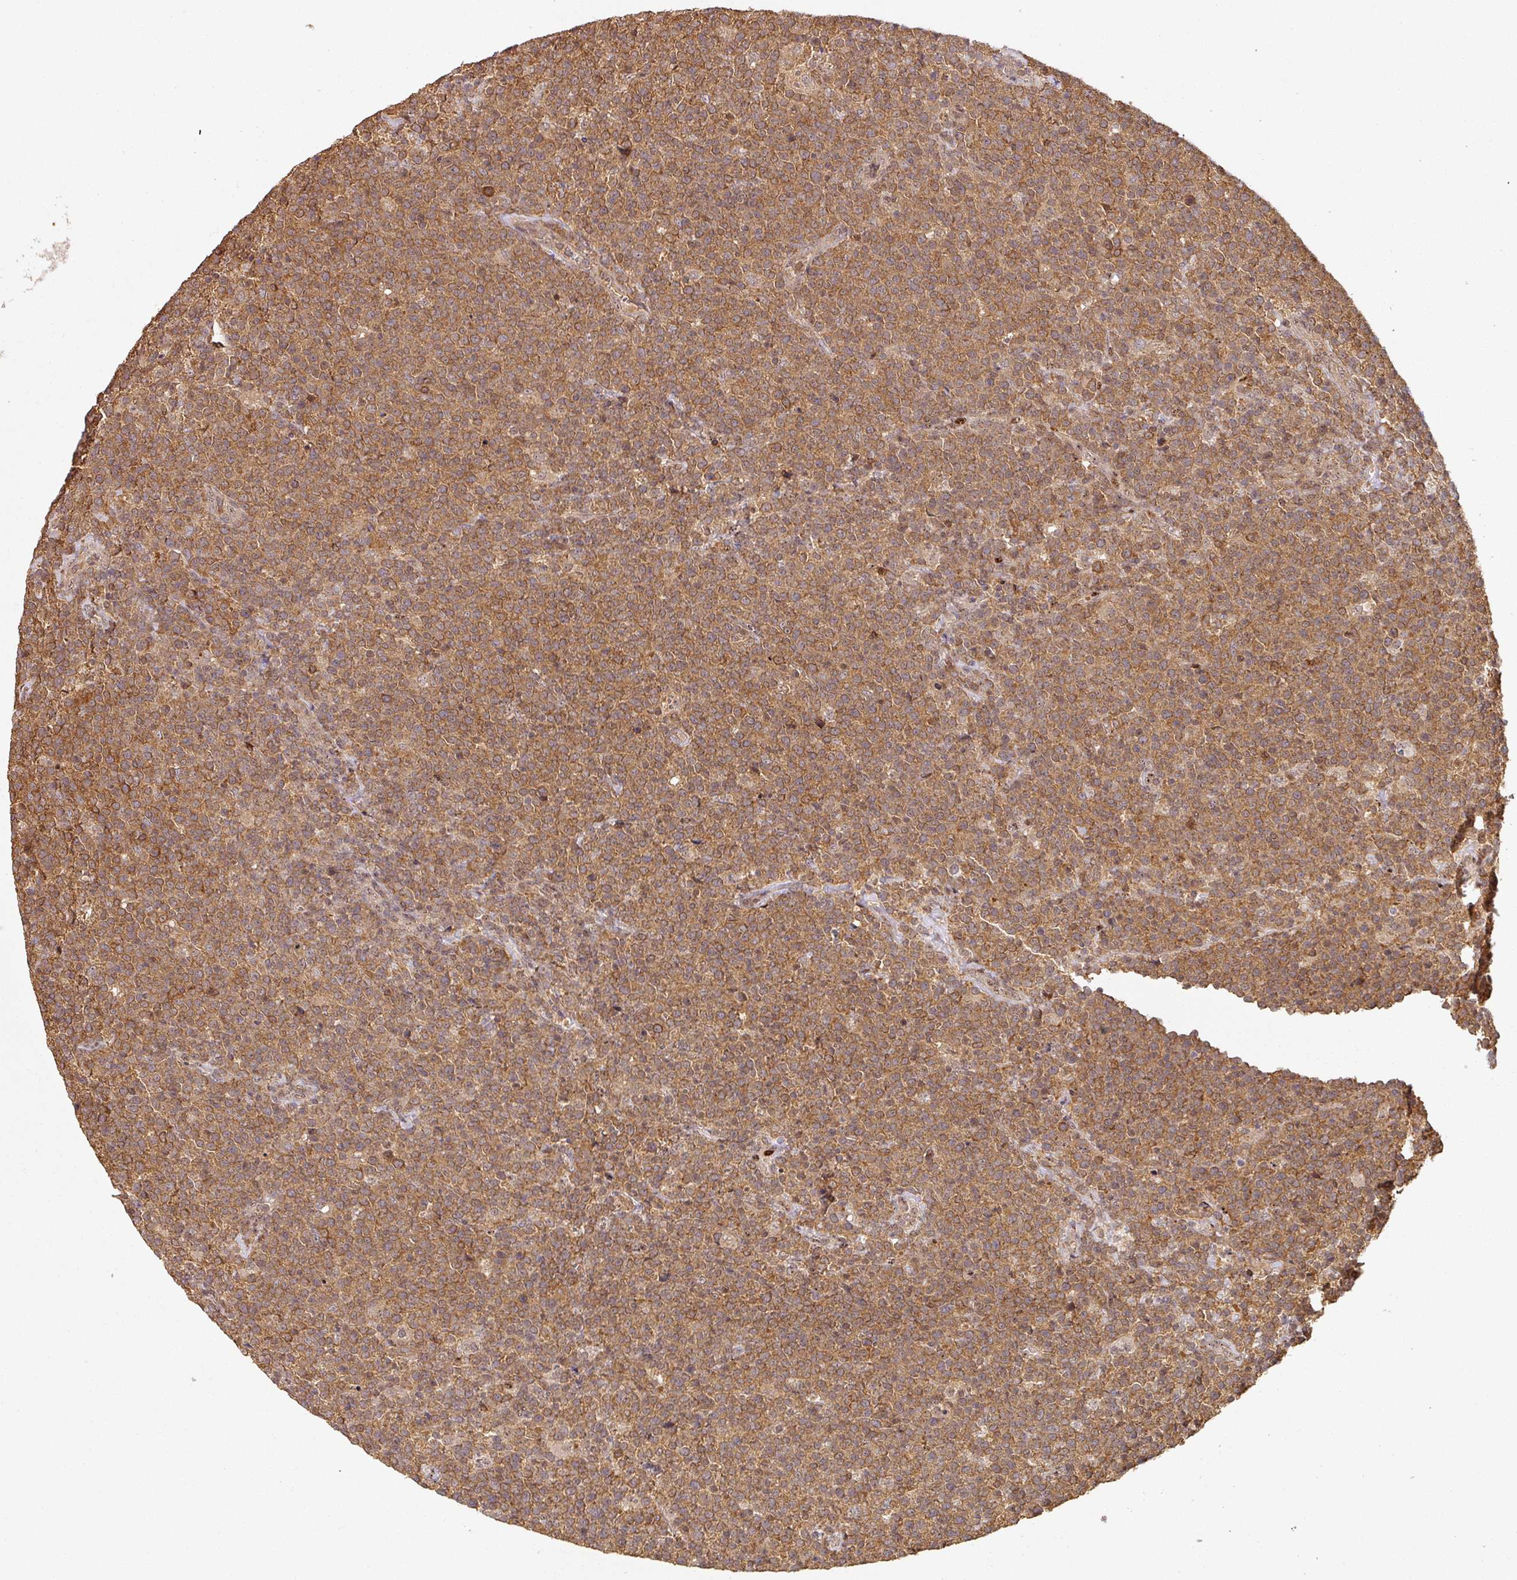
{"staining": {"intensity": "moderate", "quantity": ">75%", "location": "cytoplasmic/membranous"}, "tissue": "lymphoma", "cell_type": "Tumor cells", "image_type": "cancer", "snomed": [{"axis": "morphology", "description": "Malignant lymphoma, non-Hodgkin's type, High grade"}, {"axis": "topography", "description": "Lymph node"}], "caption": "Protein staining of malignant lymphoma, non-Hodgkin's type (high-grade) tissue displays moderate cytoplasmic/membranous positivity in approximately >75% of tumor cells. The staining is performed using DAB (3,3'-diaminobenzidine) brown chromogen to label protein expression. The nuclei are counter-stained blue using hematoxylin.", "gene": "ZNF322", "patient": {"sex": "male", "age": 61}}